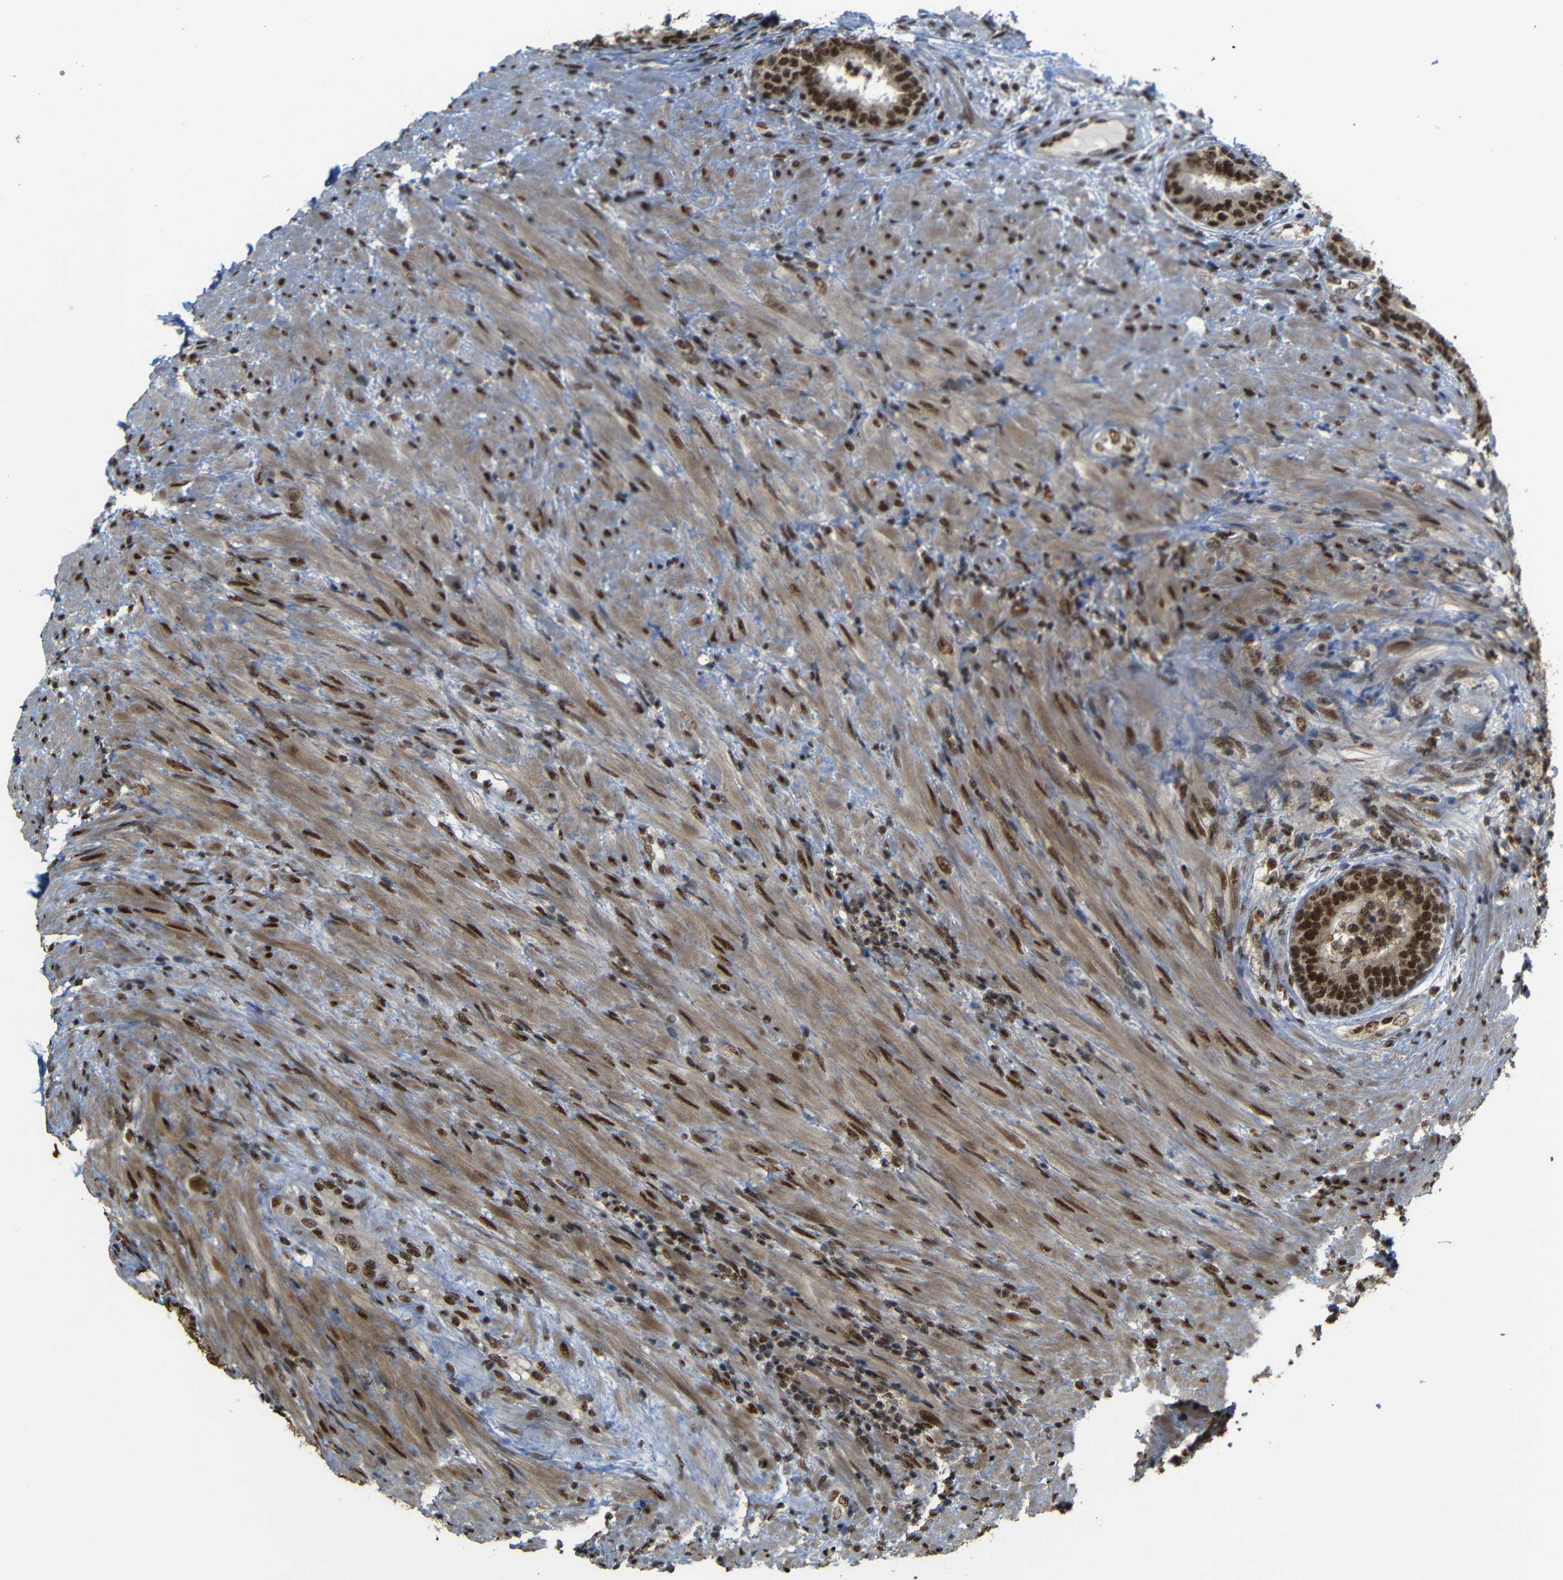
{"staining": {"intensity": "strong", "quantity": ">75%", "location": "cytoplasmic/membranous,nuclear"}, "tissue": "prostate", "cell_type": "Glandular cells", "image_type": "normal", "snomed": [{"axis": "morphology", "description": "Normal tissue, NOS"}, {"axis": "topography", "description": "Prostate"}], "caption": "This image shows immunohistochemistry (IHC) staining of normal human prostate, with high strong cytoplasmic/membranous,nuclear positivity in approximately >75% of glandular cells.", "gene": "TCF7L2", "patient": {"sex": "male", "age": 76}}